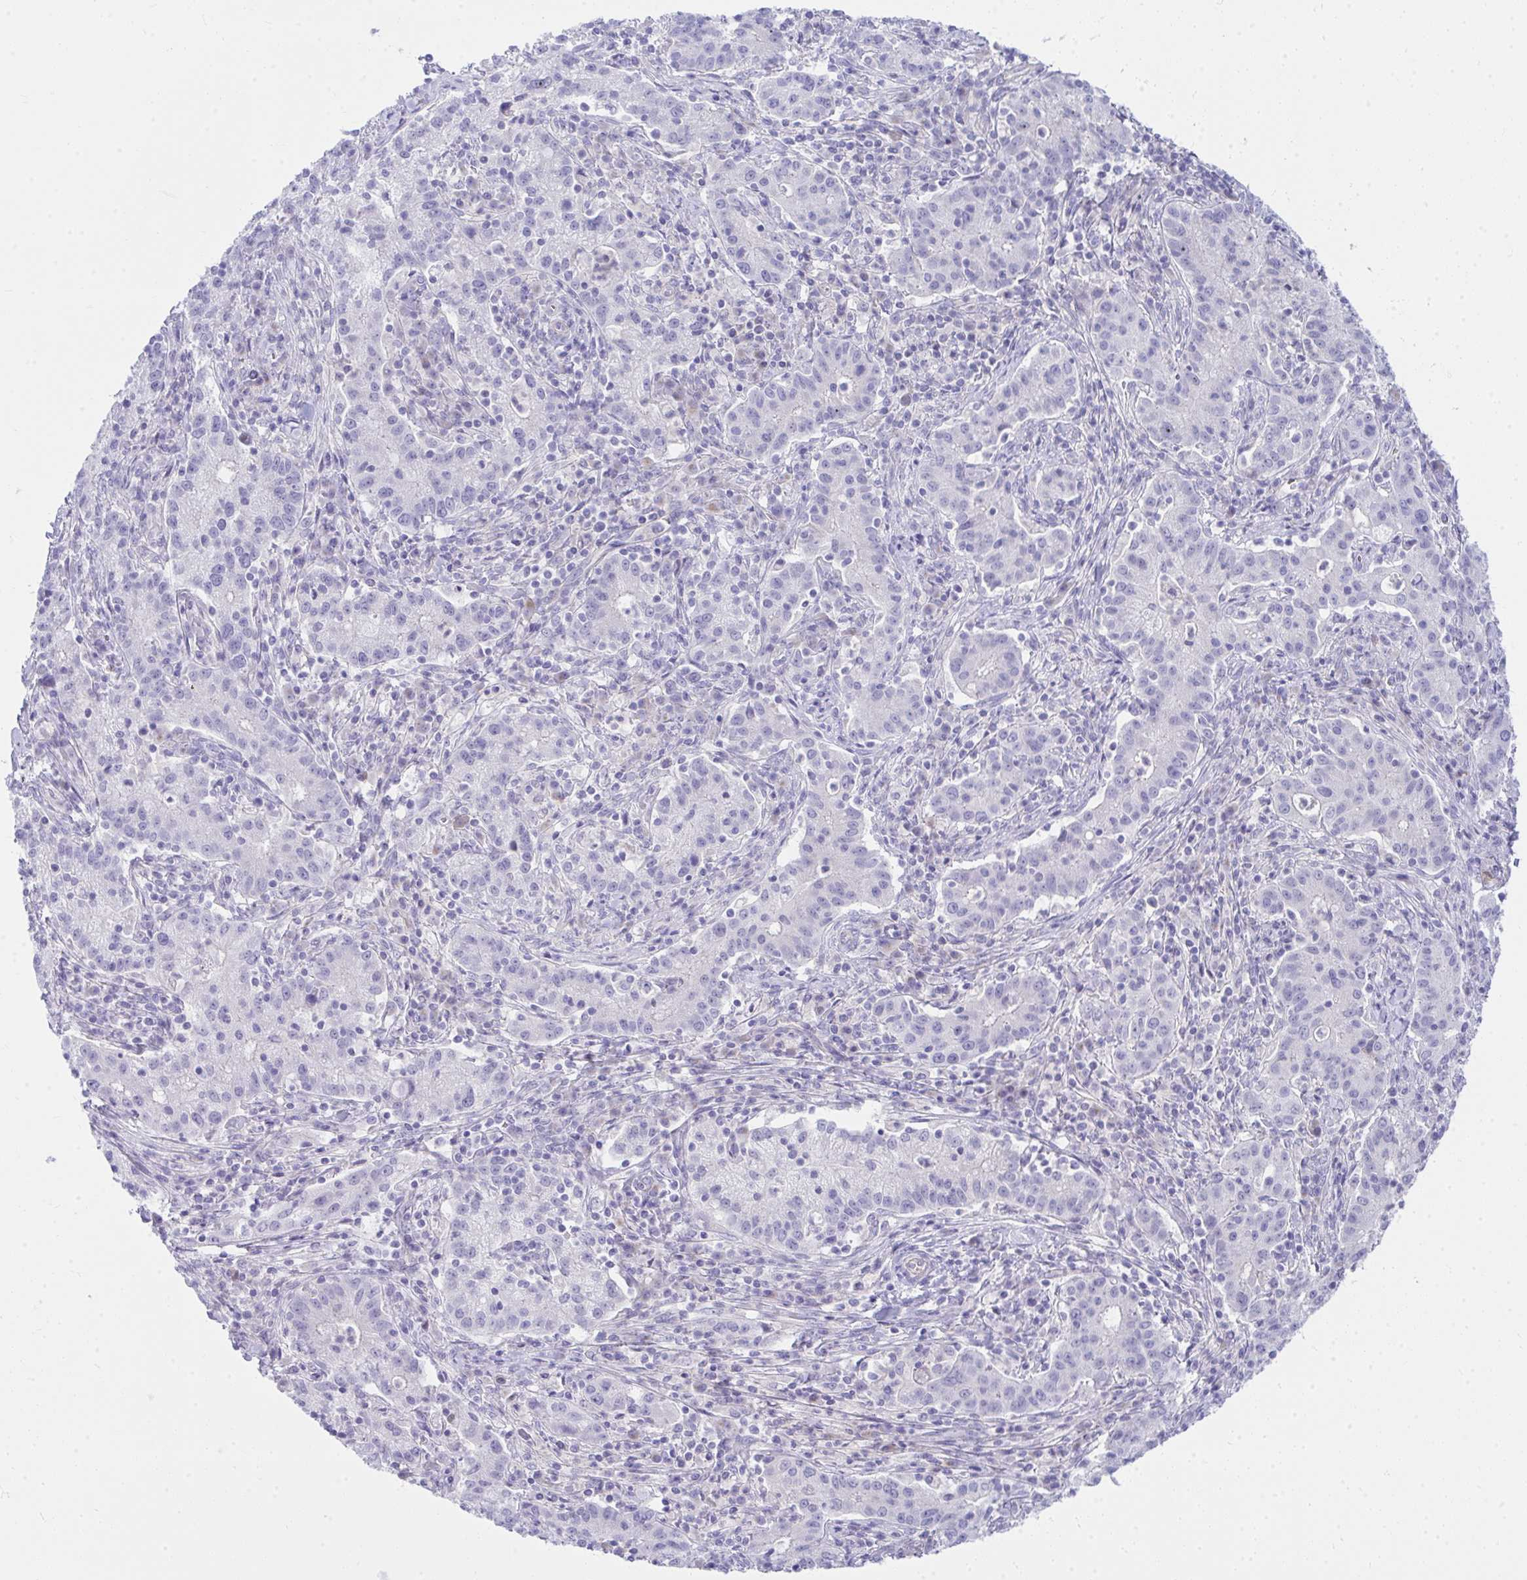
{"staining": {"intensity": "negative", "quantity": "none", "location": "none"}, "tissue": "cervical cancer", "cell_type": "Tumor cells", "image_type": "cancer", "snomed": [{"axis": "morphology", "description": "Normal tissue, NOS"}, {"axis": "morphology", "description": "Adenocarcinoma, NOS"}, {"axis": "topography", "description": "Cervix"}], "caption": "The photomicrograph reveals no significant expression in tumor cells of cervical cancer (adenocarcinoma).", "gene": "LRRC36", "patient": {"sex": "female", "age": 44}}